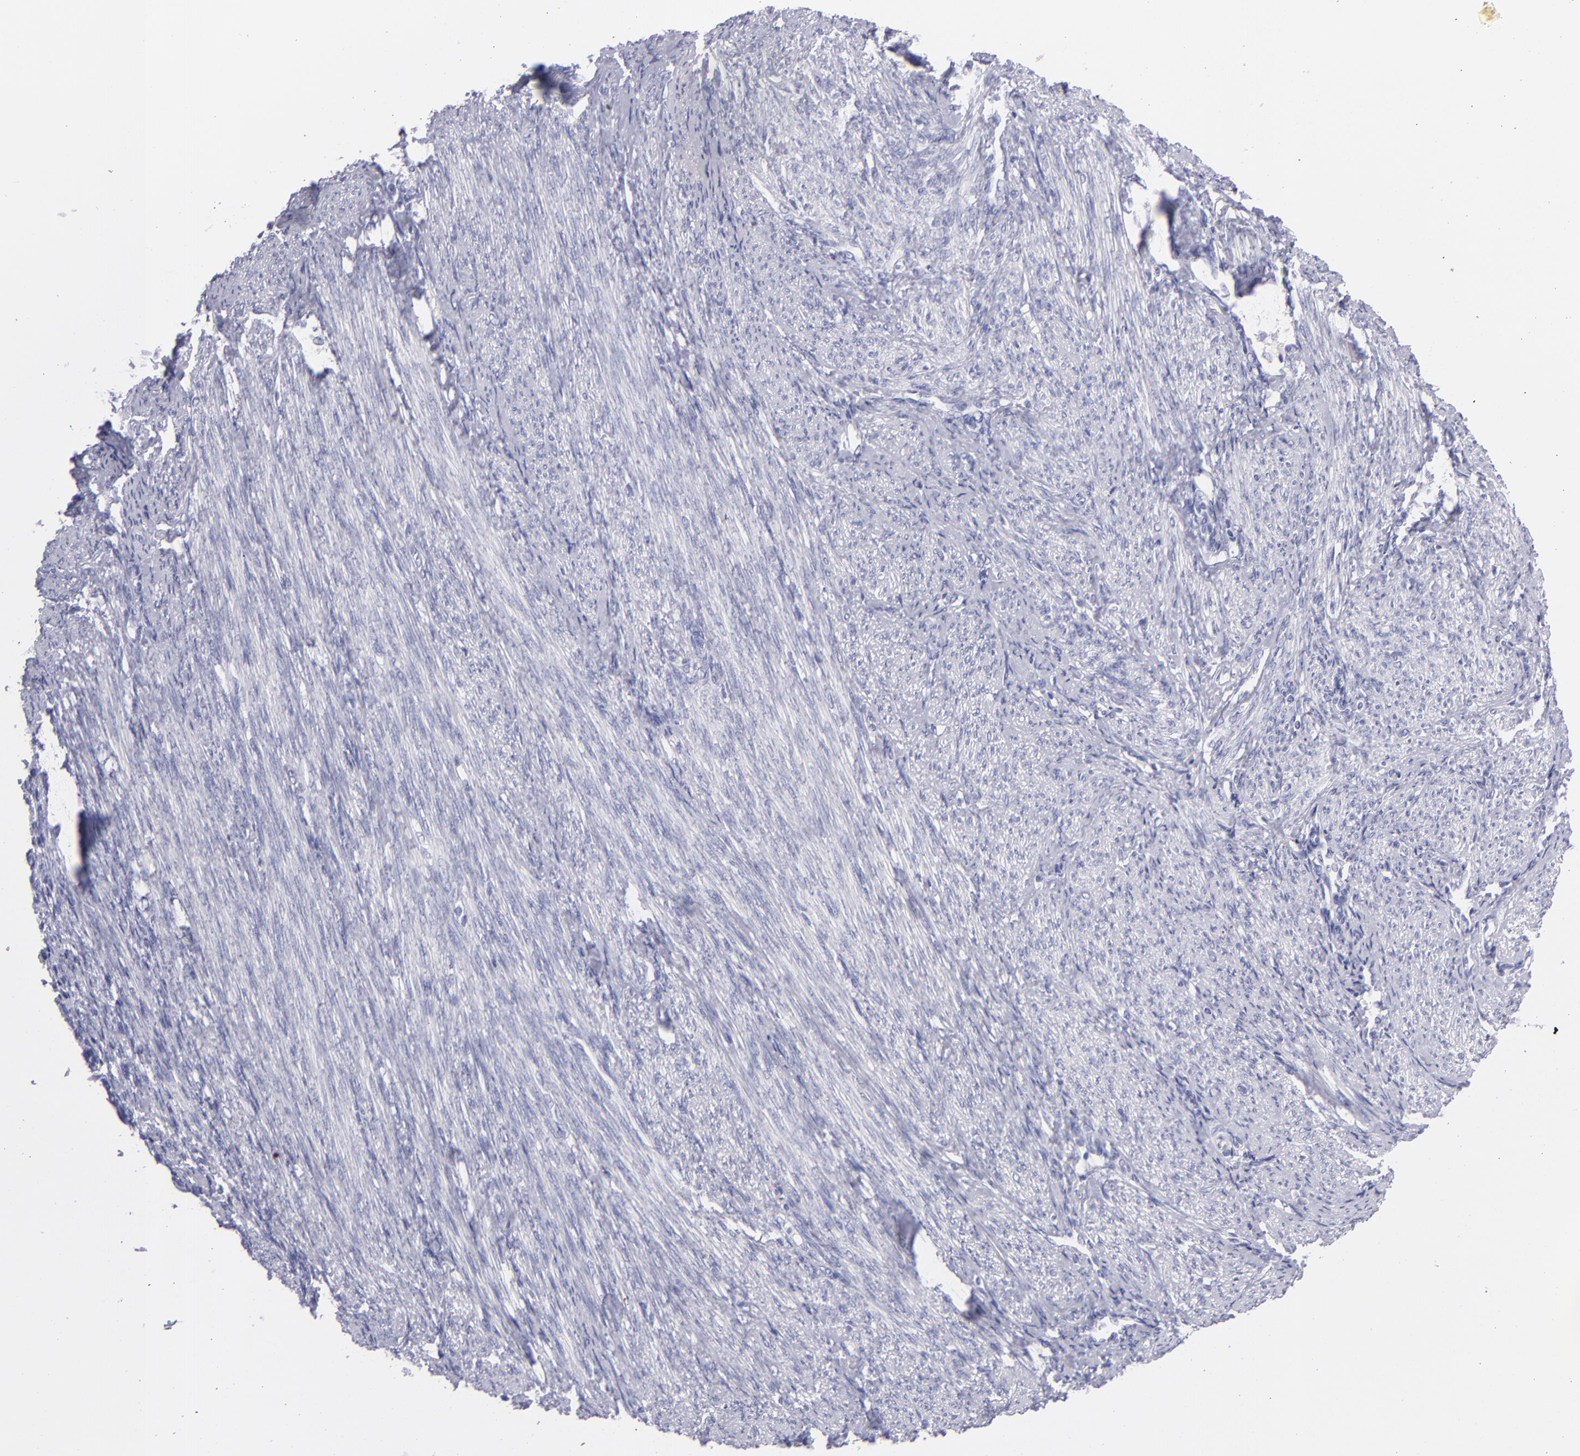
{"staining": {"intensity": "negative", "quantity": "none", "location": "none"}, "tissue": "endometrial cancer", "cell_type": "Tumor cells", "image_type": "cancer", "snomed": [{"axis": "morphology", "description": "Adenocarcinoma, NOS"}, {"axis": "topography", "description": "Endometrium"}], "caption": "High magnification brightfield microscopy of endometrial cancer (adenocarcinoma) stained with DAB (3,3'-diaminobenzidine) (brown) and counterstained with hematoxylin (blue): tumor cells show no significant positivity.", "gene": "PRPH", "patient": {"sex": "female", "age": 55}}